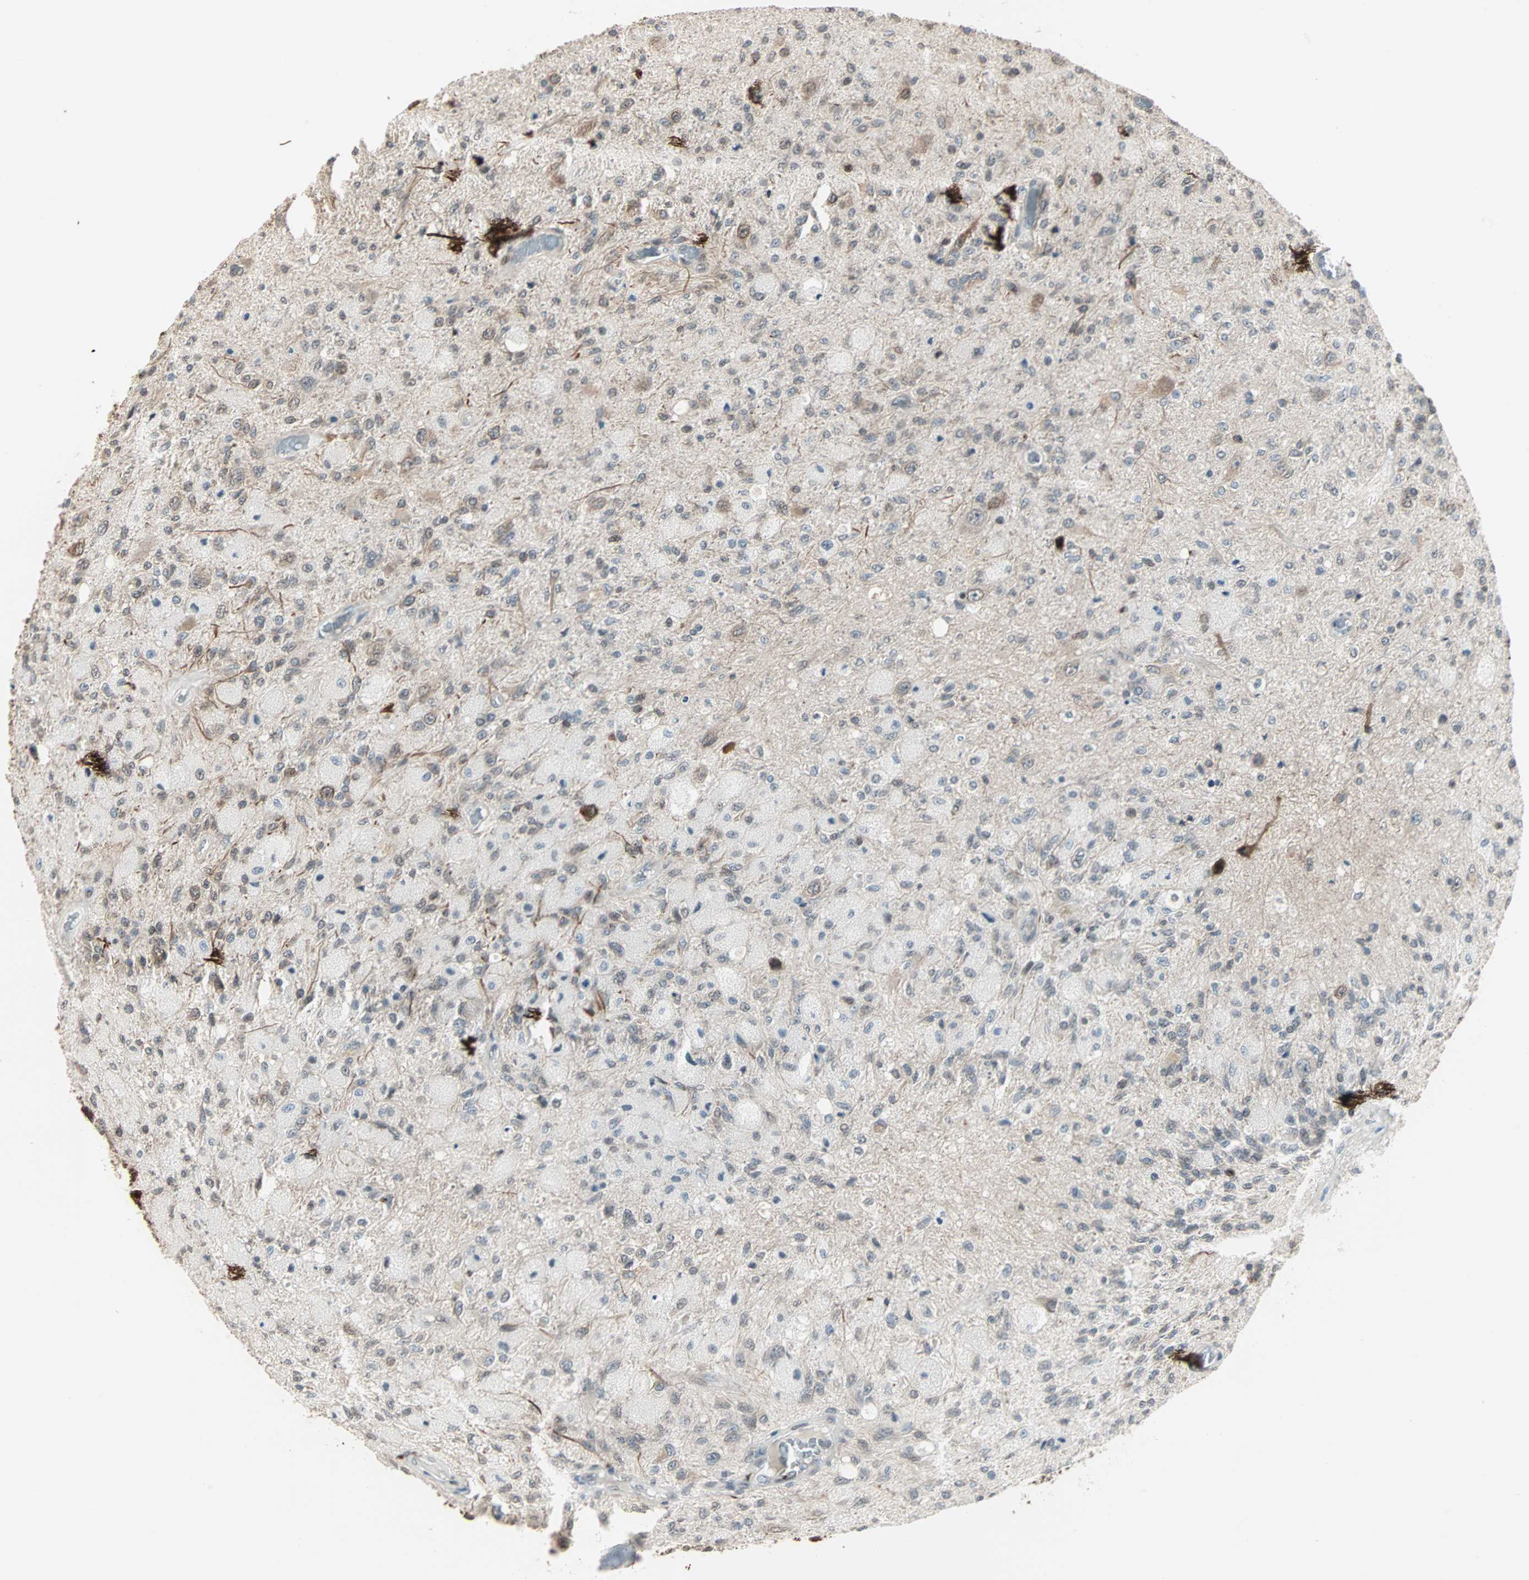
{"staining": {"intensity": "strong", "quantity": "<25%", "location": "cytoplasmic/membranous"}, "tissue": "glioma", "cell_type": "Tumor cells", "image_type": "cancer", "snomed": [{"axis": "morphology", "description": "Normal tissue, NOS"}, {"axis": "morphology", "description": "Glioma, malignant, High grade"}, {"axis": "topography", "description": "Cerebral cortex"}], "caption": "DAB immunohistochemical staining of human high-grade glioma (malignant) demonstrates strong cytoplasmic/membranous protein positivity in approximately <25% of tumor cells. Nuclei are stained in blue.", "gene": "CBLC", "patient": {"sex": "male", "age": 77}}